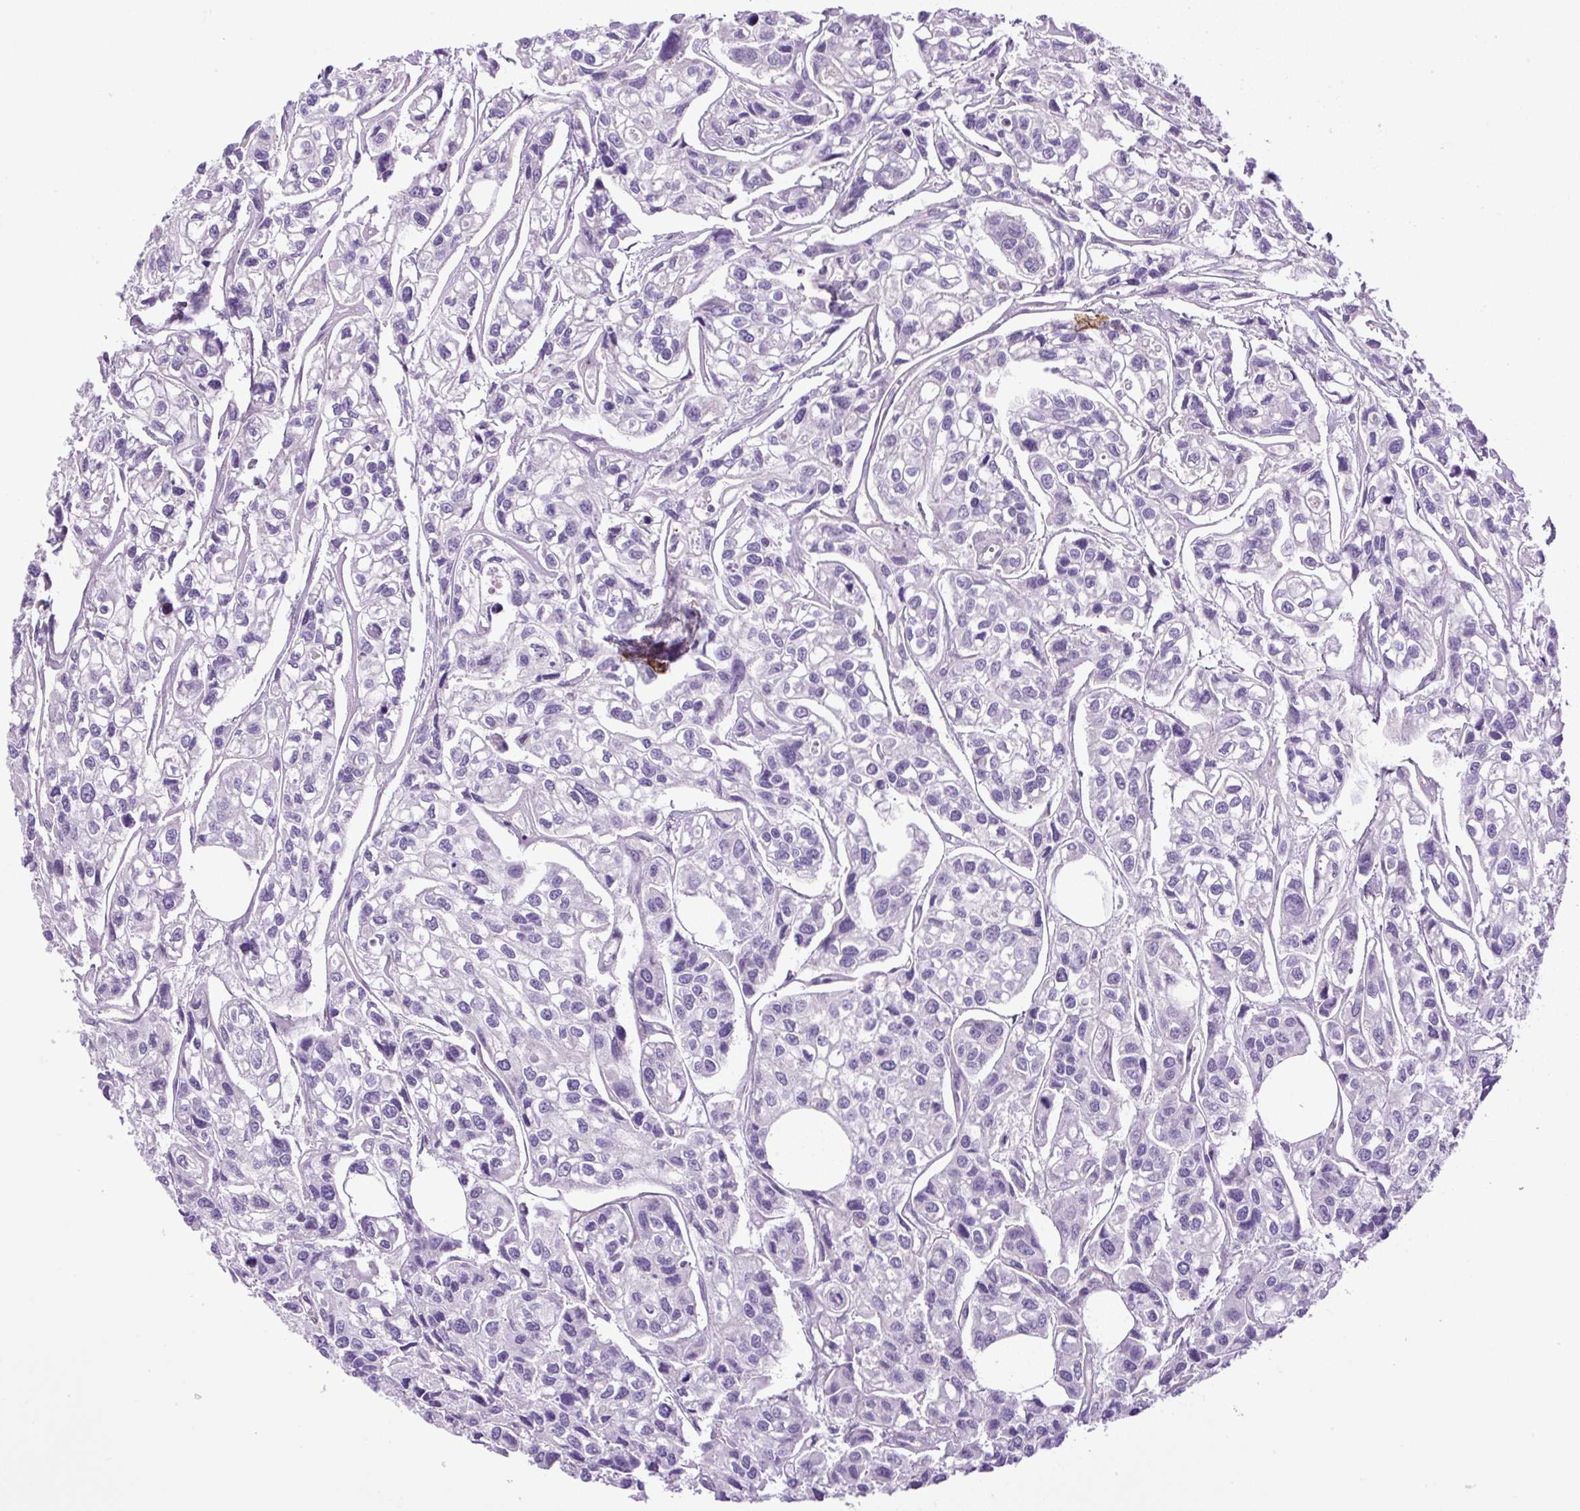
{"staining": {"intensity": "negative", "quantity": "none", "location": "none"}, "tissue": "urothelial cancer", "cell_type": "Tumor cells", "image_type": "cancer", "snomed": [{"axis": "morphology", "description": "Urothelial carcinoma, High grade"}, {"axis": "topography", "description": "Urinary bladder"}], "caption": "IHC histopathology image of urothelial cancer stained for a protein (brown), which displays no positivity in tumor cells.", "gene": "VWA7", "patient": {"sex": "male", "age": 67}}